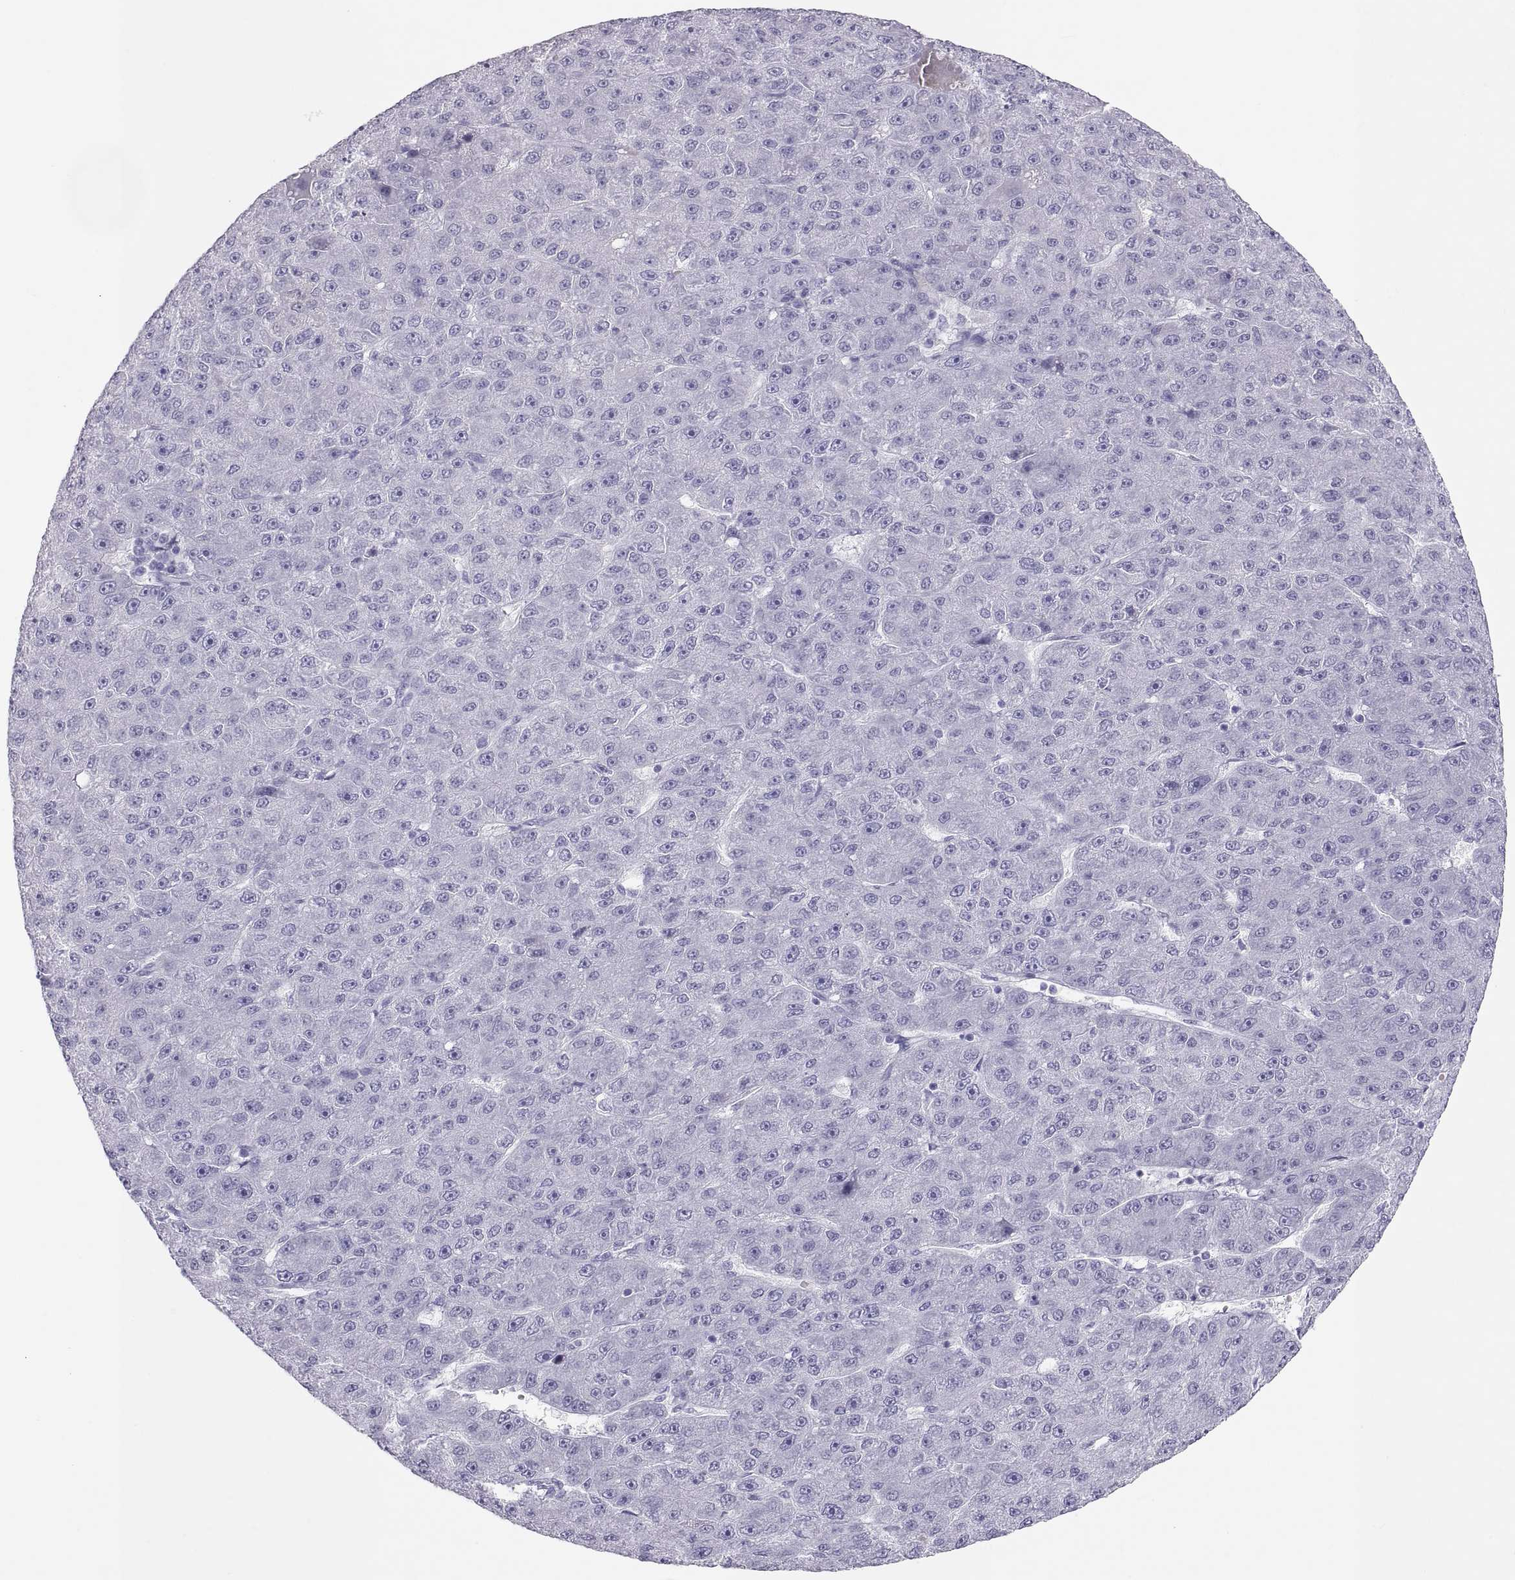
{"staining": {"intensity": "negative", "quantity": "none", "location": "none"}, "tissue": "liver cancer", "cell_type": "Tumor cells", "image_type": "cancer", "snomed": [{"axis": "morphology", "description": "Carcinoma, Hepatocellular, NOS"}, {"axis": "topography", "description": "Liver"}], "caption": "The photomicrograph exhibits no significant staining in tumor cells of liver cancer. (IHC, brightfield microscopy, high magnification).", "gene": "SEMG1", "patient": {"sex": "male", "age": 67}}